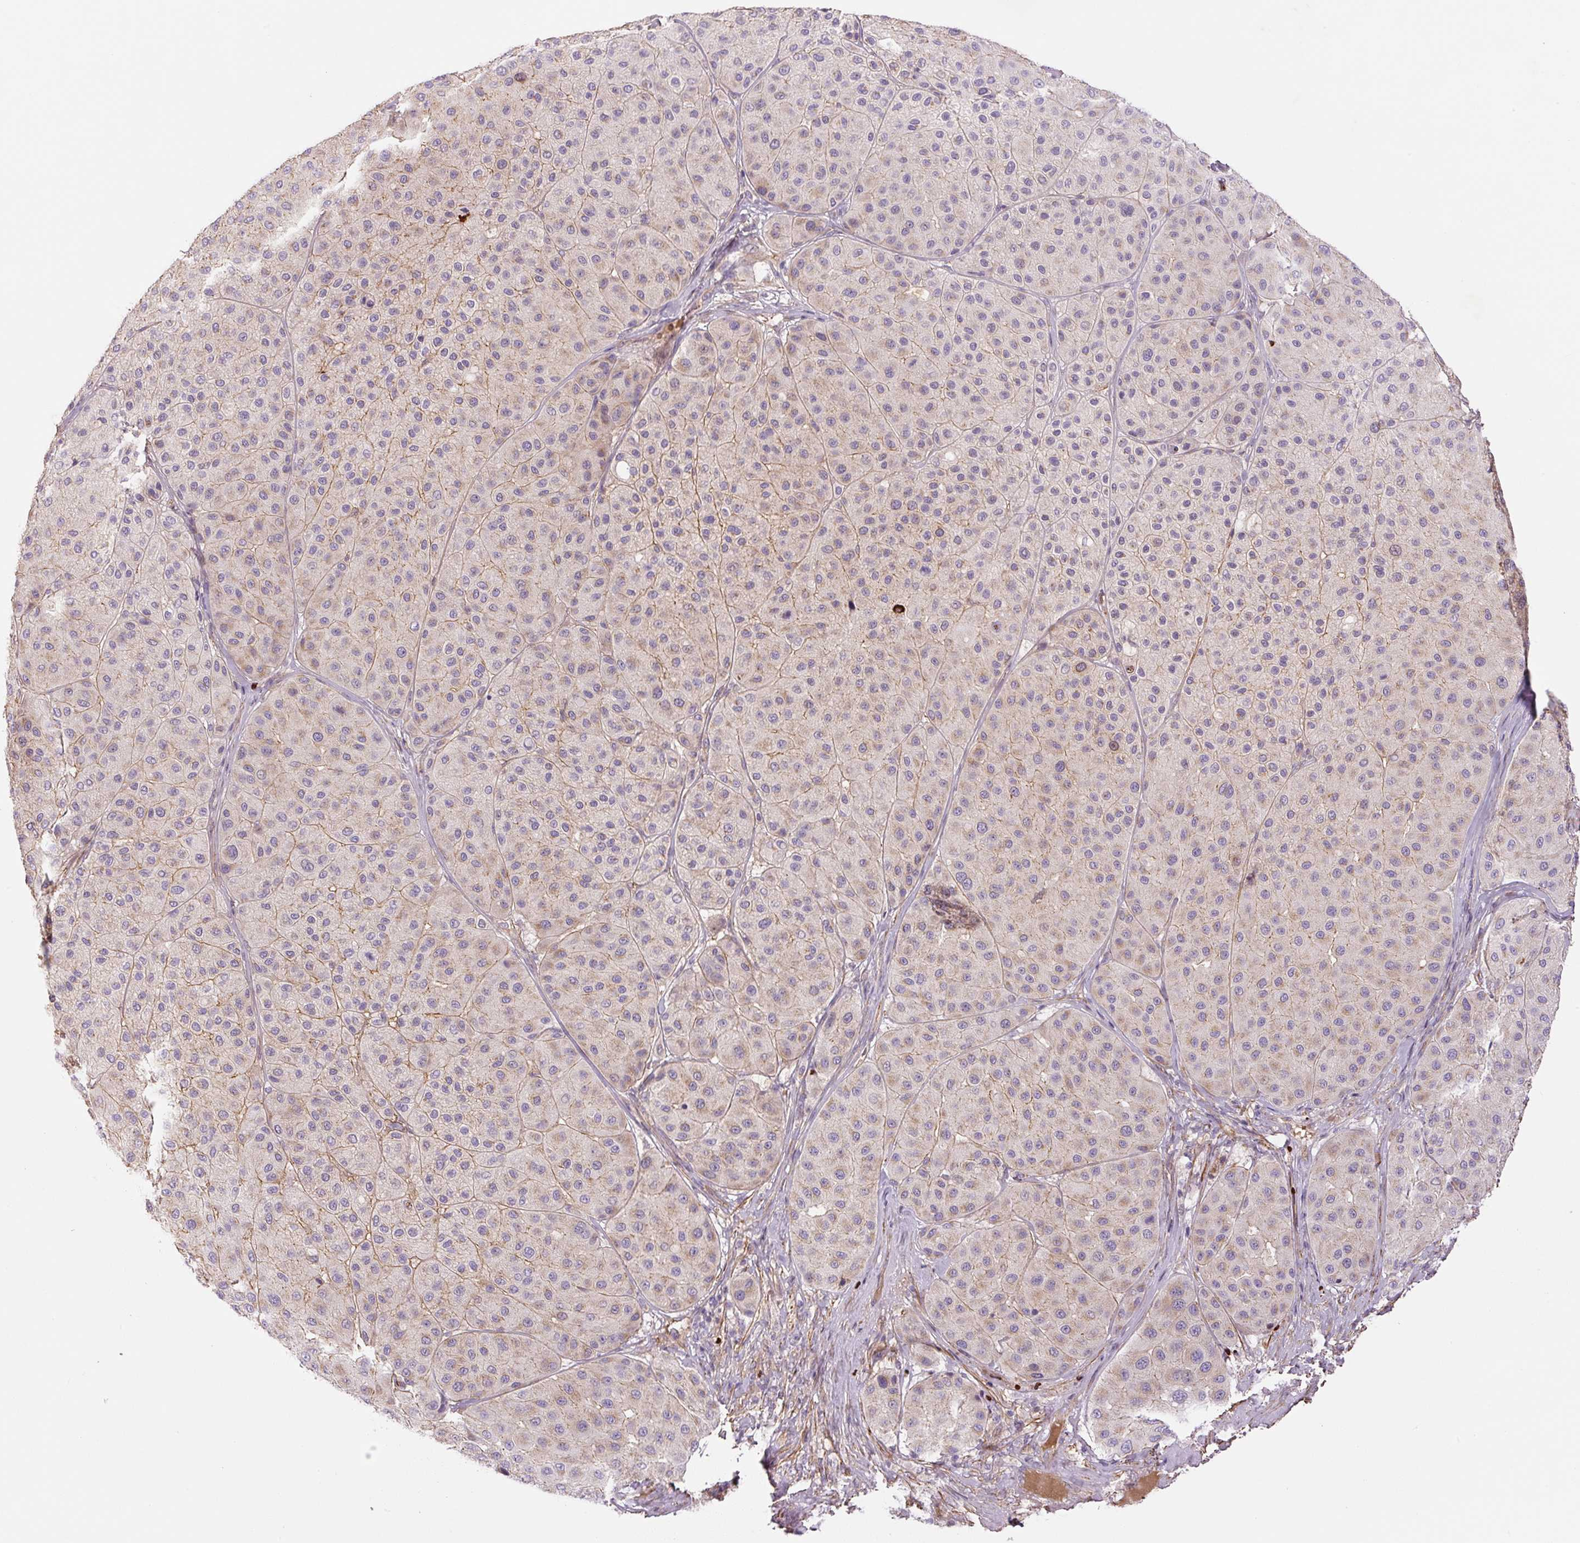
{"staining": {"intensity": "negative", "quantity": "none", "location": "none"}, "tissue": "melanoma", "cell_type": "Tumor cells", "image_type": "cancer", "snomed": [{"axis": "morphology", "description": "Malignant melanoma, Metastatic site"}, {"axis": "topography", "description": "Smooth muscle"}], "caption": "The histopathology image shows no significant expression in tumor cells of melanoma. Brightfield microscopy of immunohistochemistry stained with DAB (brown) and hematoxylin (blue), captured at high magnification.", "gene": "CCNI2", "patient": {"sex": "male", "age": 41}}